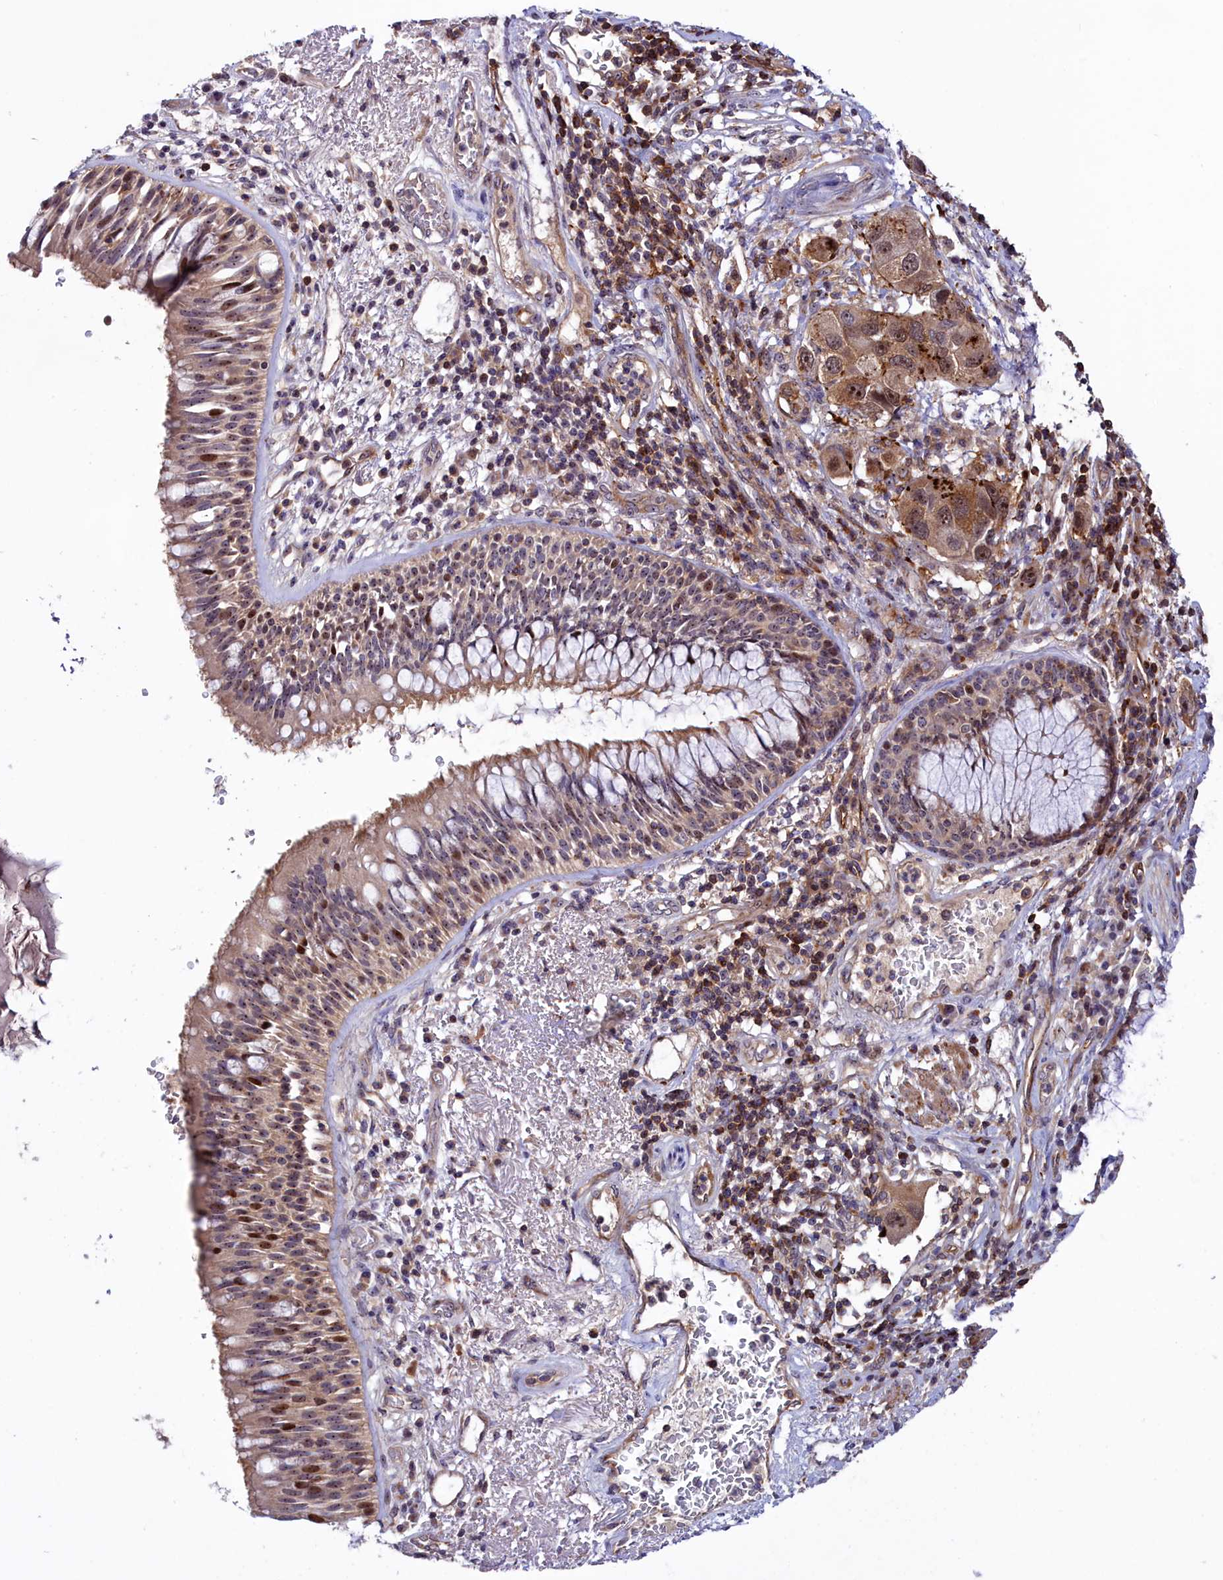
{"staining": {"intensity": "moderate", "quantity": ">75%", "location": "cytoplasmic/membranous,nuclear"}, "tissue": "bronchus", "cell_type": "Respiratory epithelial cells", "image_type": "normal", "snomed": [{"axis": "morphology", "description": "Normal tissue, NOS"}, {"axis": "morphology", "description": "Adenocarcinoma, NOS"}, {"axis": "morphology", "description": "Adenocarcinoma, metastatic, NOS"}, {"axis": "topography", "description": "Lymph node"}, {"axis": "topography", "description": "Bronchus"}, {"axis": "topography", "description": "Lung"}], "caption": "Immunohistochemical staining of unremarkable human bronchus shows medium levels of moderate cytoplasmic/membranous,nuclear staining in about >75% of respiratory epithelial cells.", "gene": "NEURL4", "patient": {"sex": "female", "age": 54}}